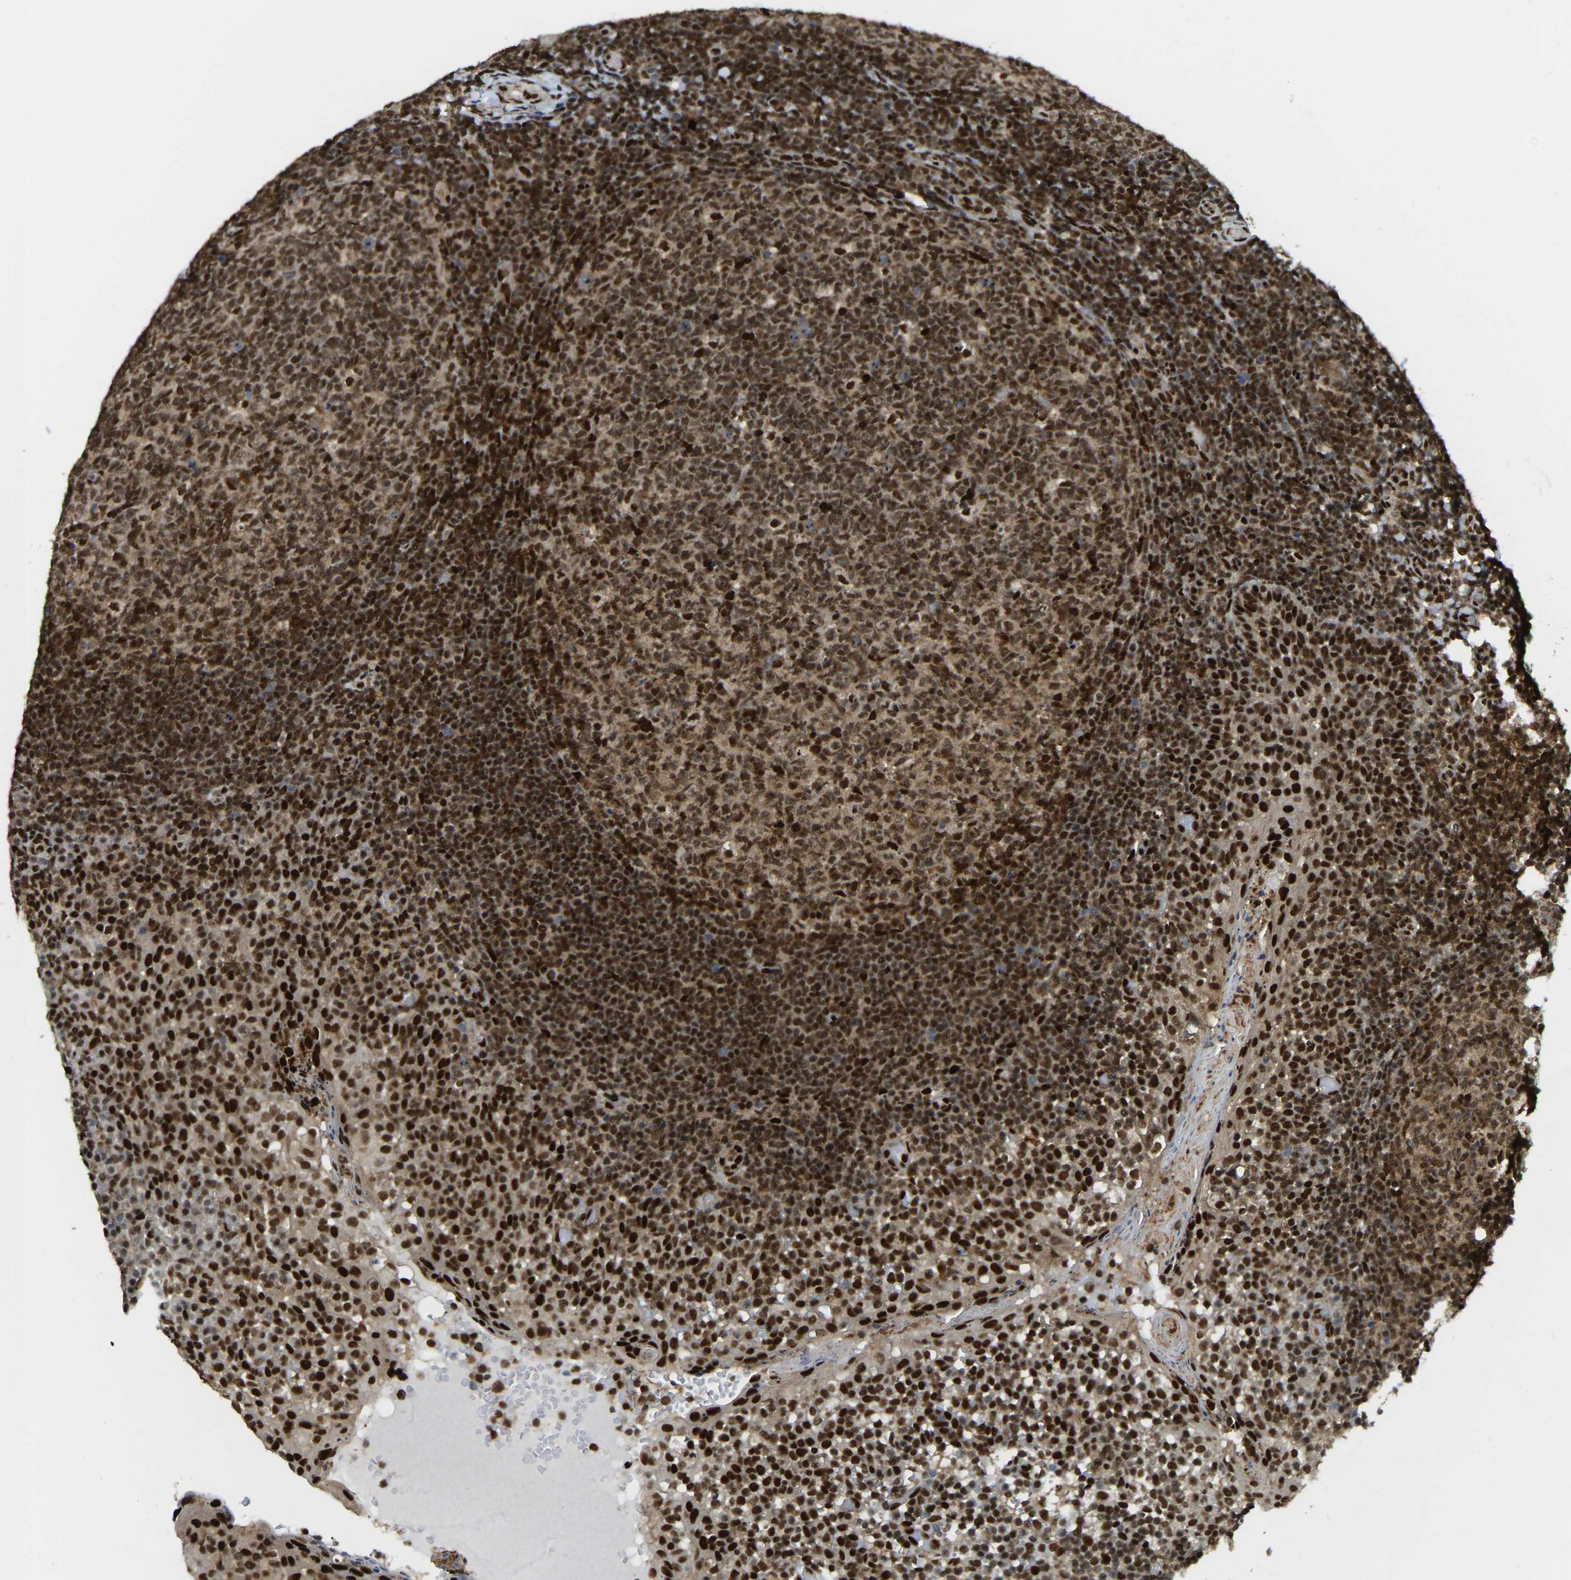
{"staining": {"intensity": "moderate", "quantity": ">75%", "location": "nuclear"}, "tissue": "tonsil", "cell_type": "Germinal center cells", "image_type": "normal", "snomed": [{"axis": "morphology", "description": "Normal tissue, NOS"}, {"axis": "topography", "description": "Tonsil"}], "caption": "Brown immunohistochemical staining in normal human tonsil exhibits moderate nuclear expression in approximately >75% of germinal center cells.", "gene": "NUMA1", "patient": {"sex": "female", "age": 19}}